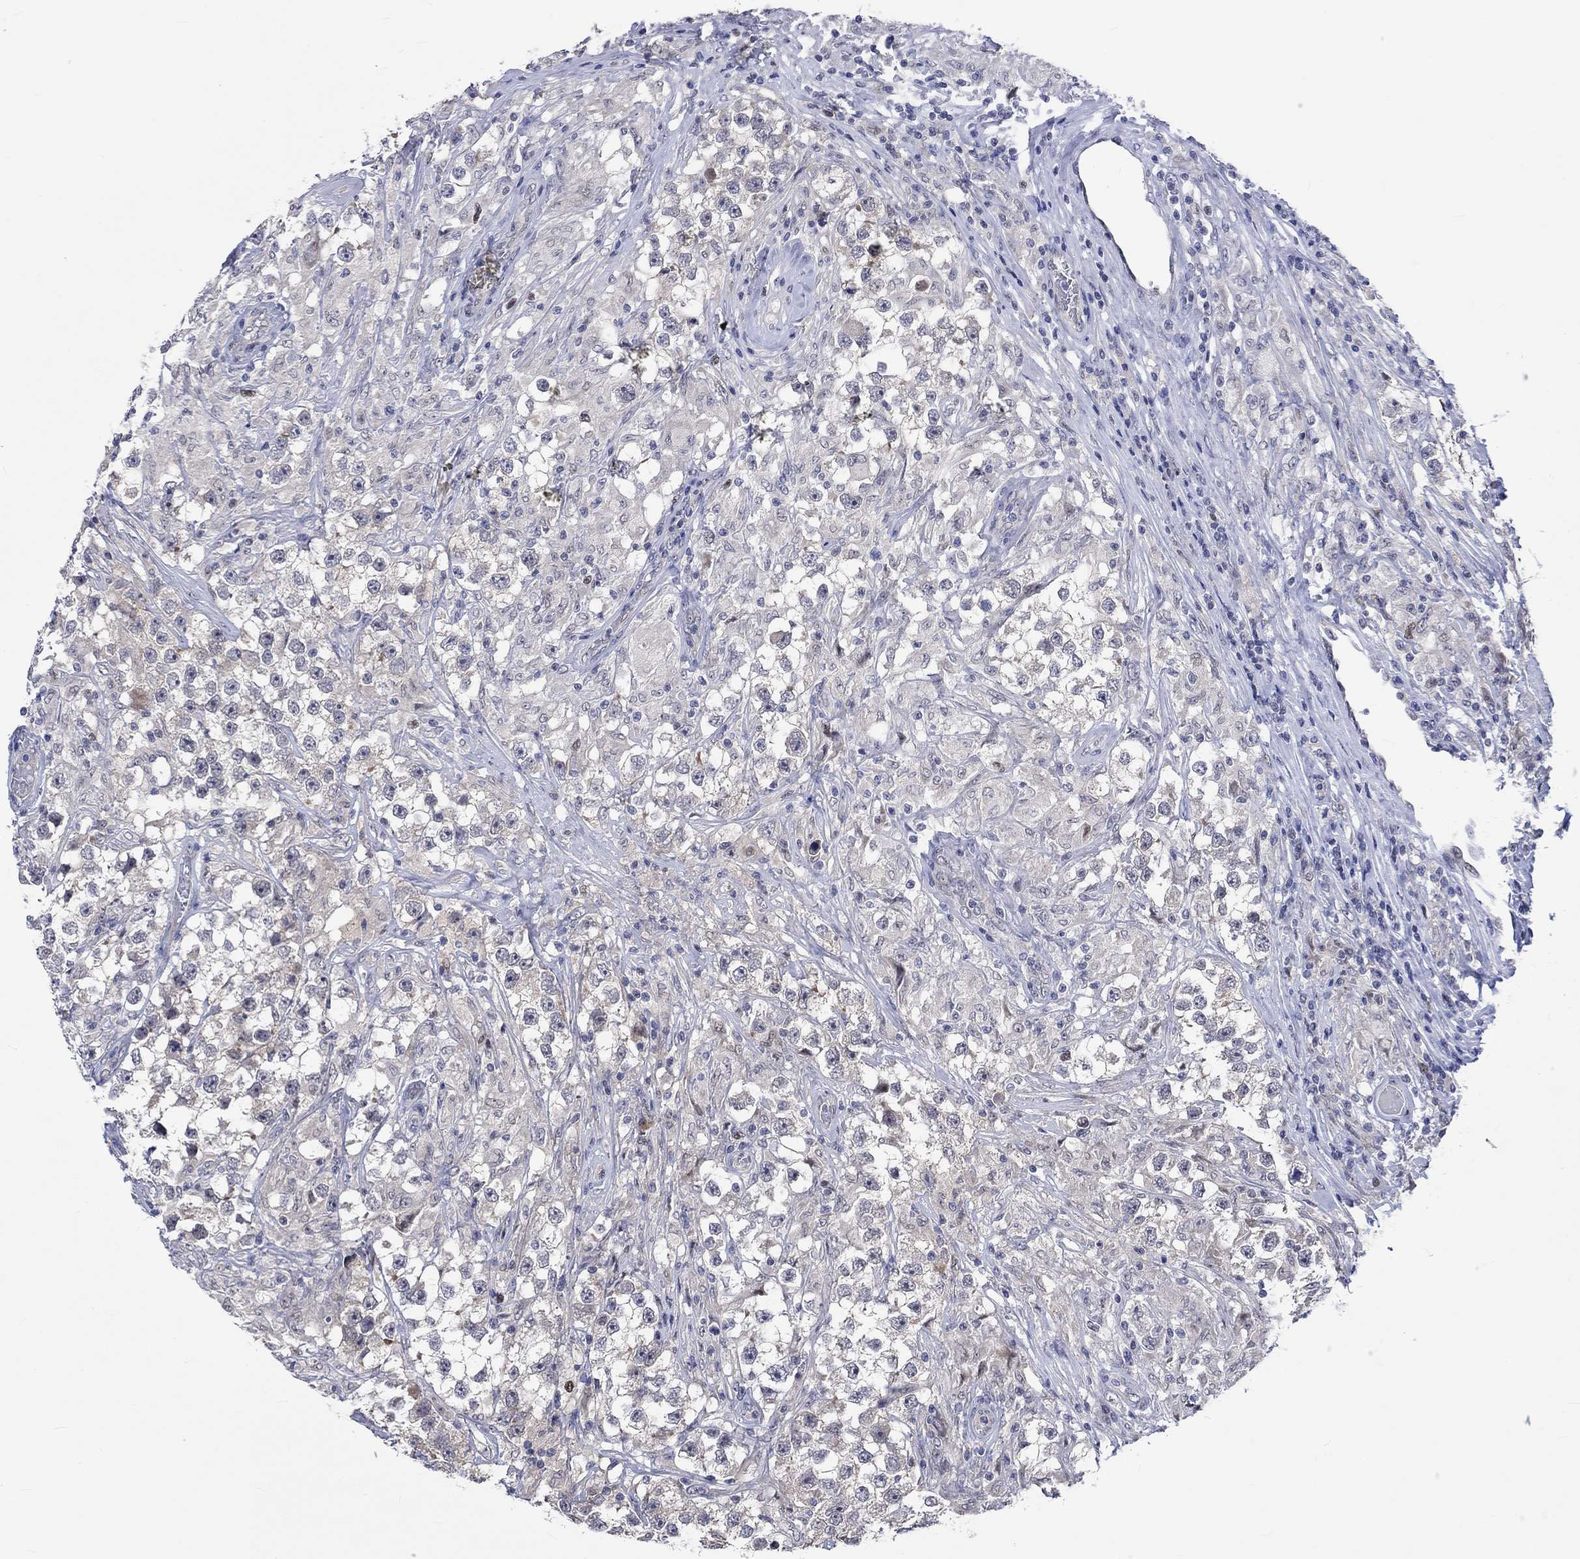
{"staining": {"intensity": "negative", "quantity": "none", "location": "none"}, "tissue": "testis cancer", "cell_type": "Tumor cells", "image_type": "cancer", "snomed": [{"axis": "morphology", "description": "Seminoma, NOS"}, {"axis": "topography", "description": "Testis"}], "caption": "The photomicrograph displays no significant staining in tumor cells of testis cancer.", "gene": "E2F8", "patient": {"sex": "male", "age": 46}}